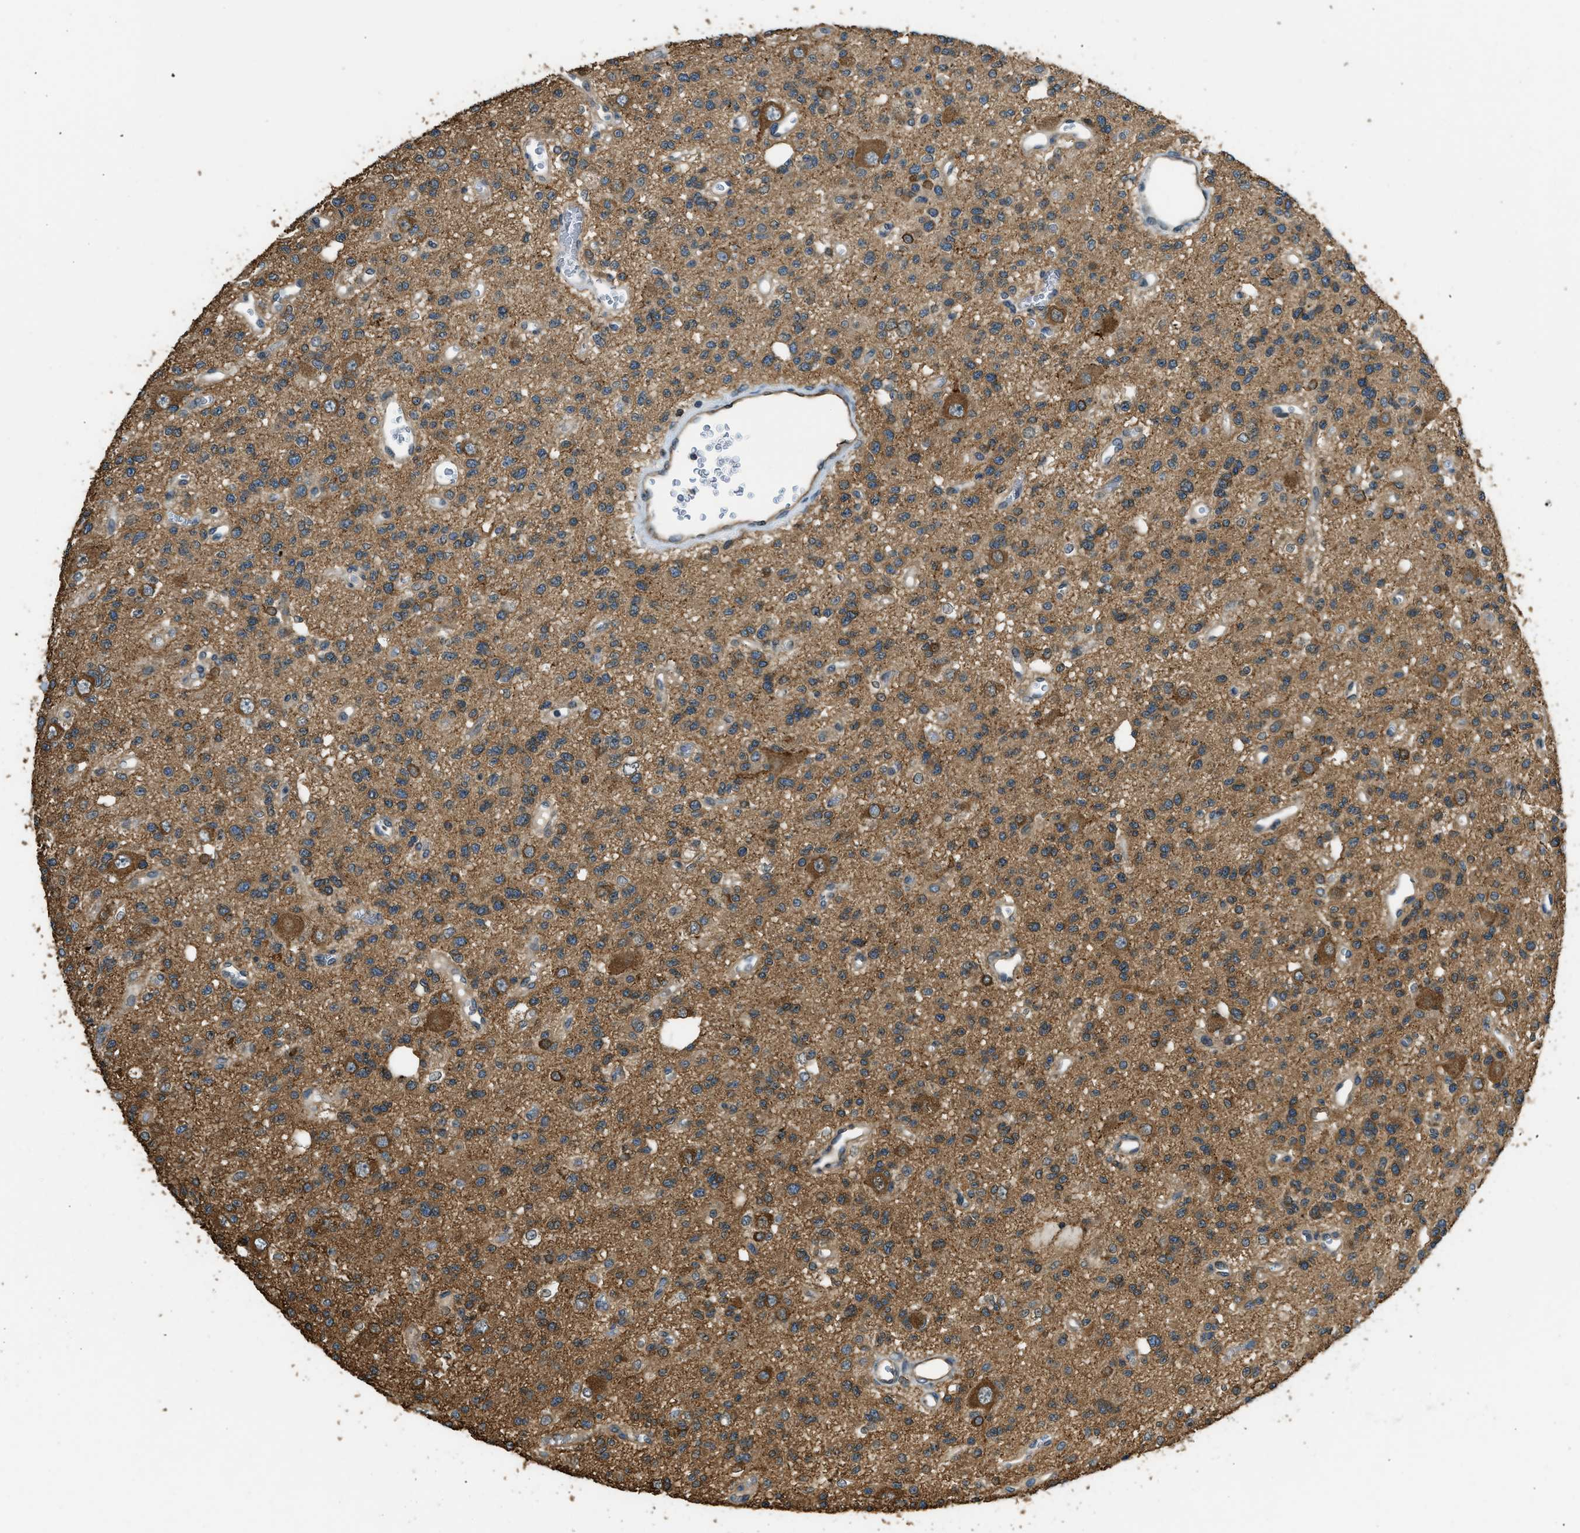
{"staining": {"intensity": "moderate", "quantity": "25%-75%", "location": "cytoplasmic/membranous"}, "tissue": "glioma", "cell_type": "Tumor cells", "image_type": "cancer", "snomed": [{"axis": "morphology", "description": "Glioma, malignant, Low grade"}, {"axis": "topography", "description": "Brain"}], "caption": "Immunohistochemistry (IHC) (DAB) staining of low-grade glioma (malignant) reveals moderate cytoplasmic/membranous protein expression in approximately 25%-75% of tumor cells.", "gene": "OS9", "patient": {"sex": "male", "age": 38}}